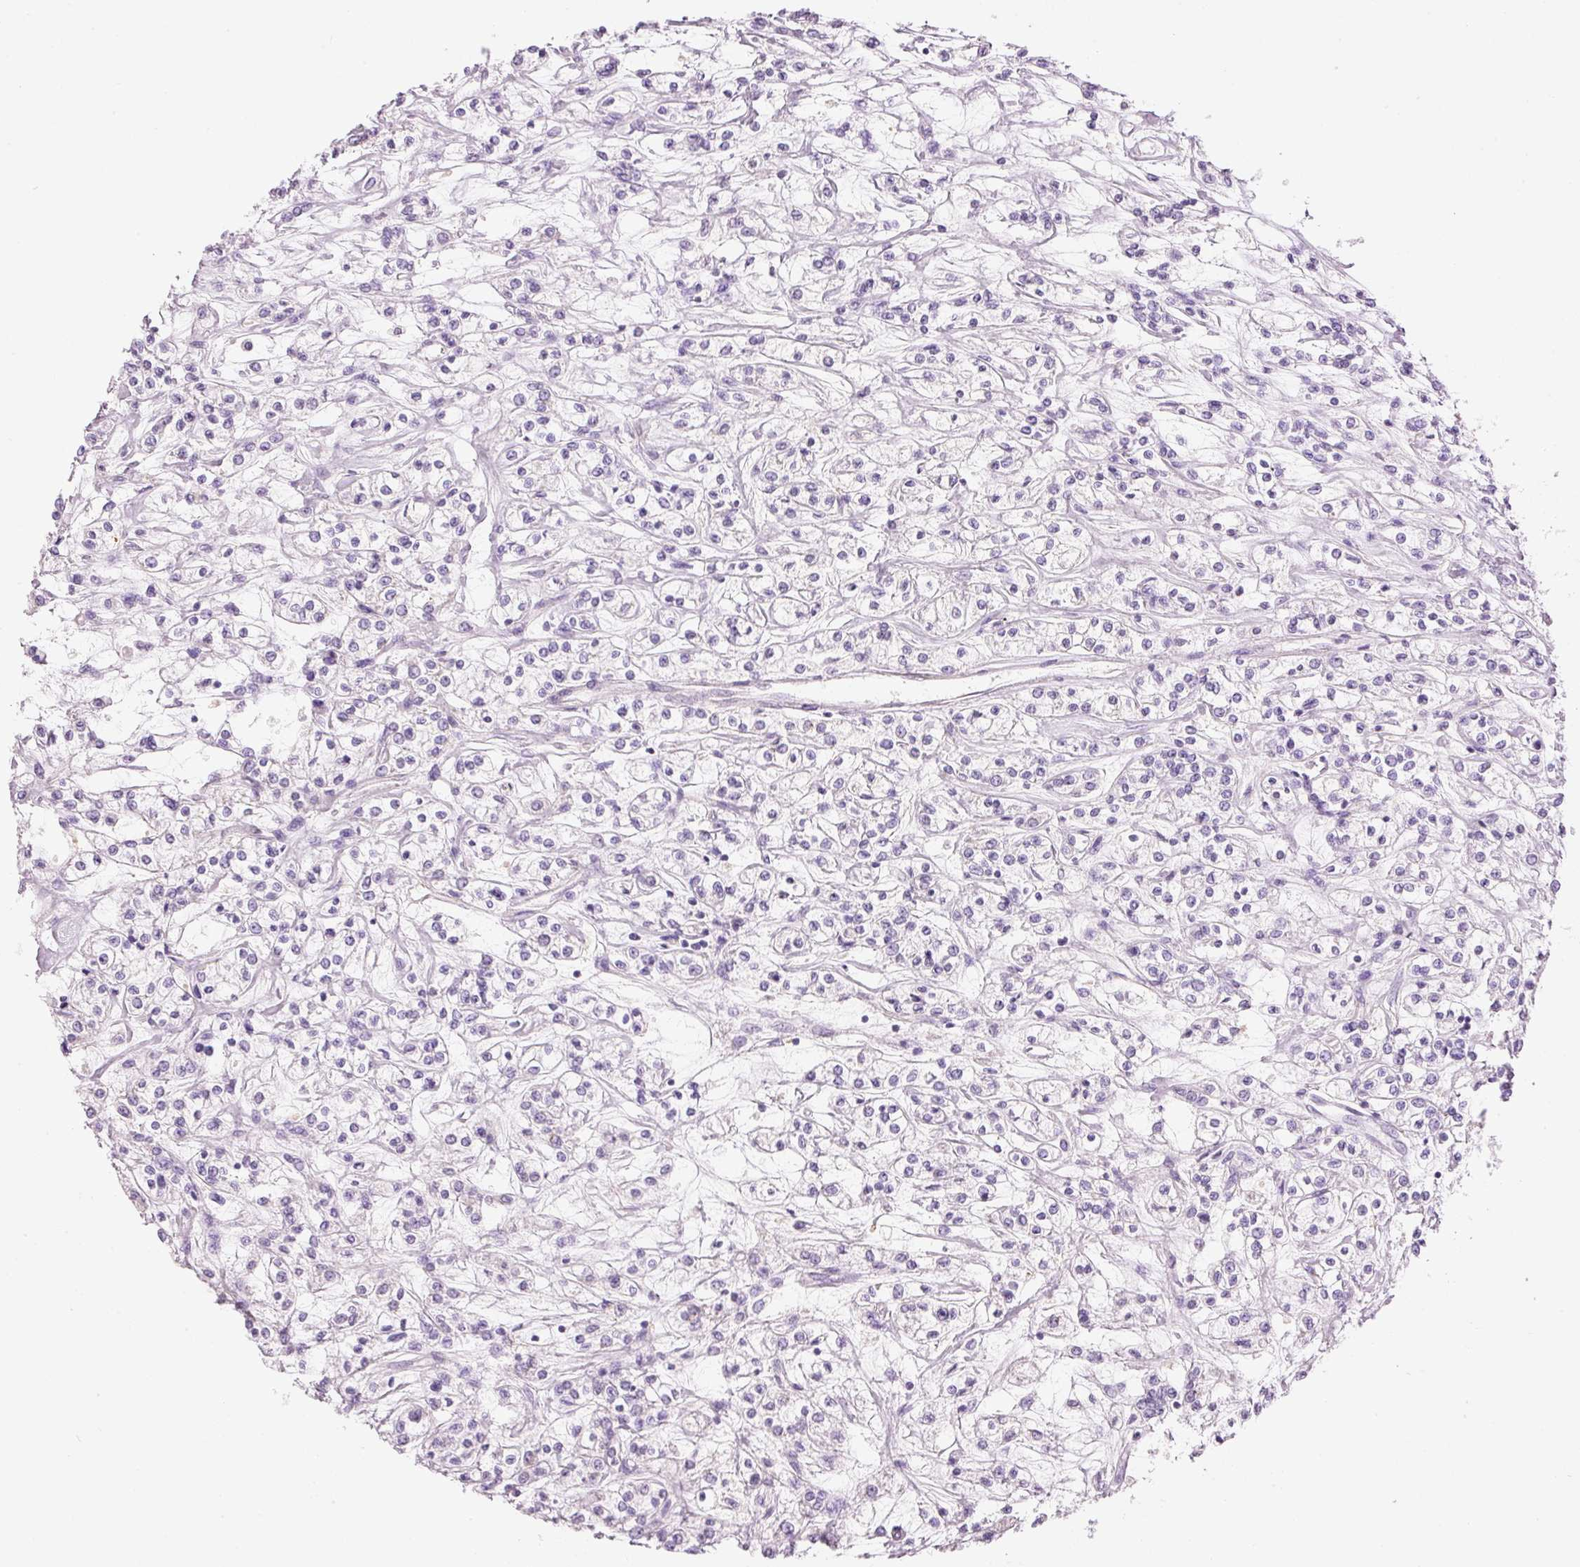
{"staining": {"intensity": "negative", "quantity": "none", "location": "none"}, "tissue": "renal cancer", "cell_type": "Tumor cells", "image_type": "cancer", "snomed": [{"axis": "morphology", "description": "Adenocarcinoma, NOS"}, {"axis": "topography", "description": "Kidney"}], "caption": "Histopathology image shows no significant protein positivity in tumor cells of renal cancer.", "gene": "CARD16", "patient": {"sex": "female", "age": 59}}